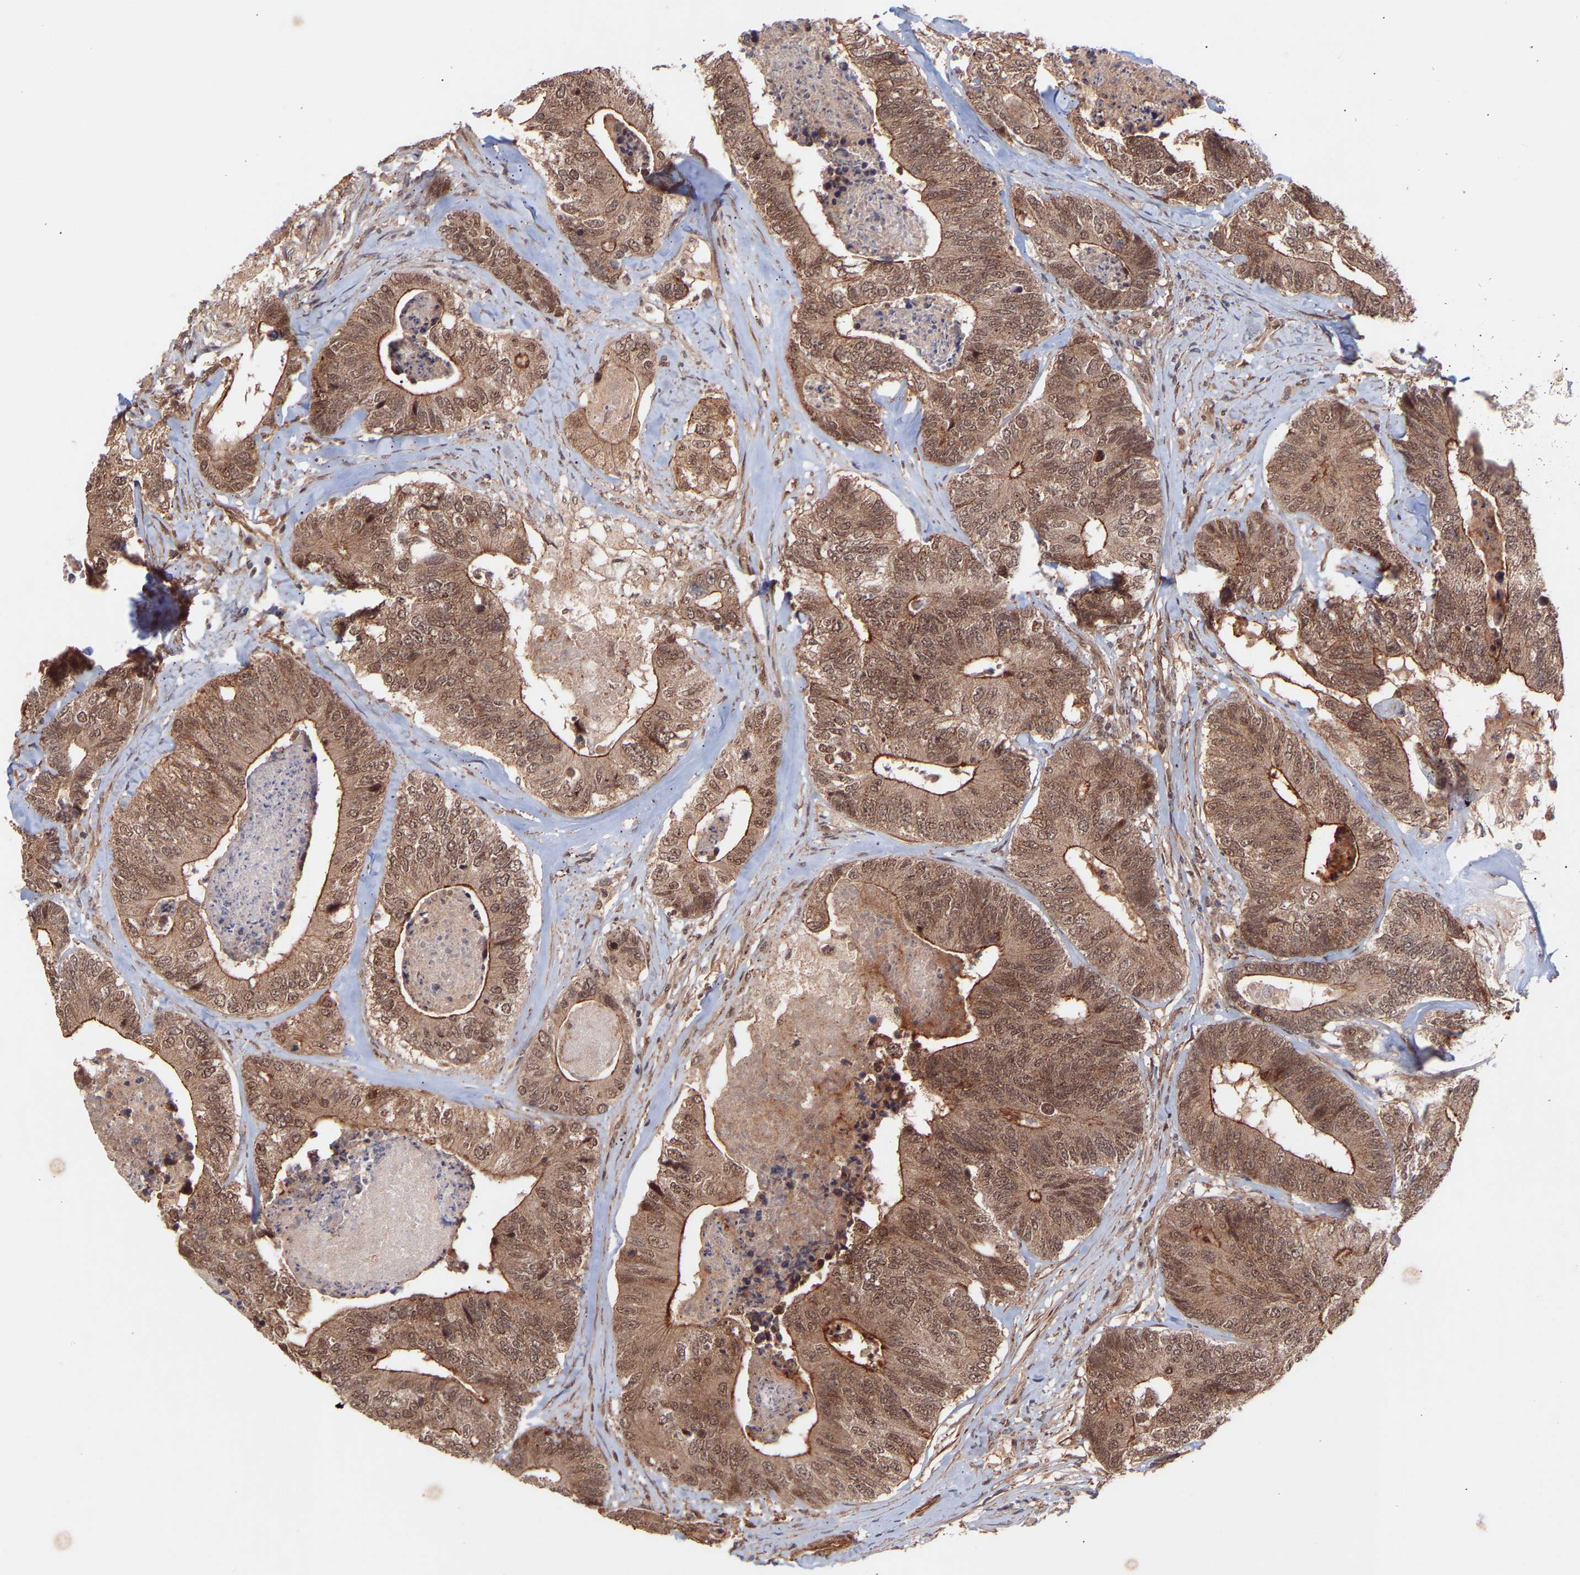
{"staining": {"intensity": "moderate", "quantity": ">75%", "location": "cytoplasmic/membranous"}, "tissue": "colorectal cancer", "cell_type": "Tumor cells", "image_type": "cancer", "snomed": [{"axis": "morphology", "description": "Adenocarcinoma, NOS"}, {"axis": "topography", "description": "Colon"}], "caption": "Colorectal cancer (adenocarcinoma) tissue displays moderate cytoplasmic/membranous positivity in approximately >75% of tumor cells", "gene": "PDLIM5", "patient": {"sex": "female", "age": 67}}